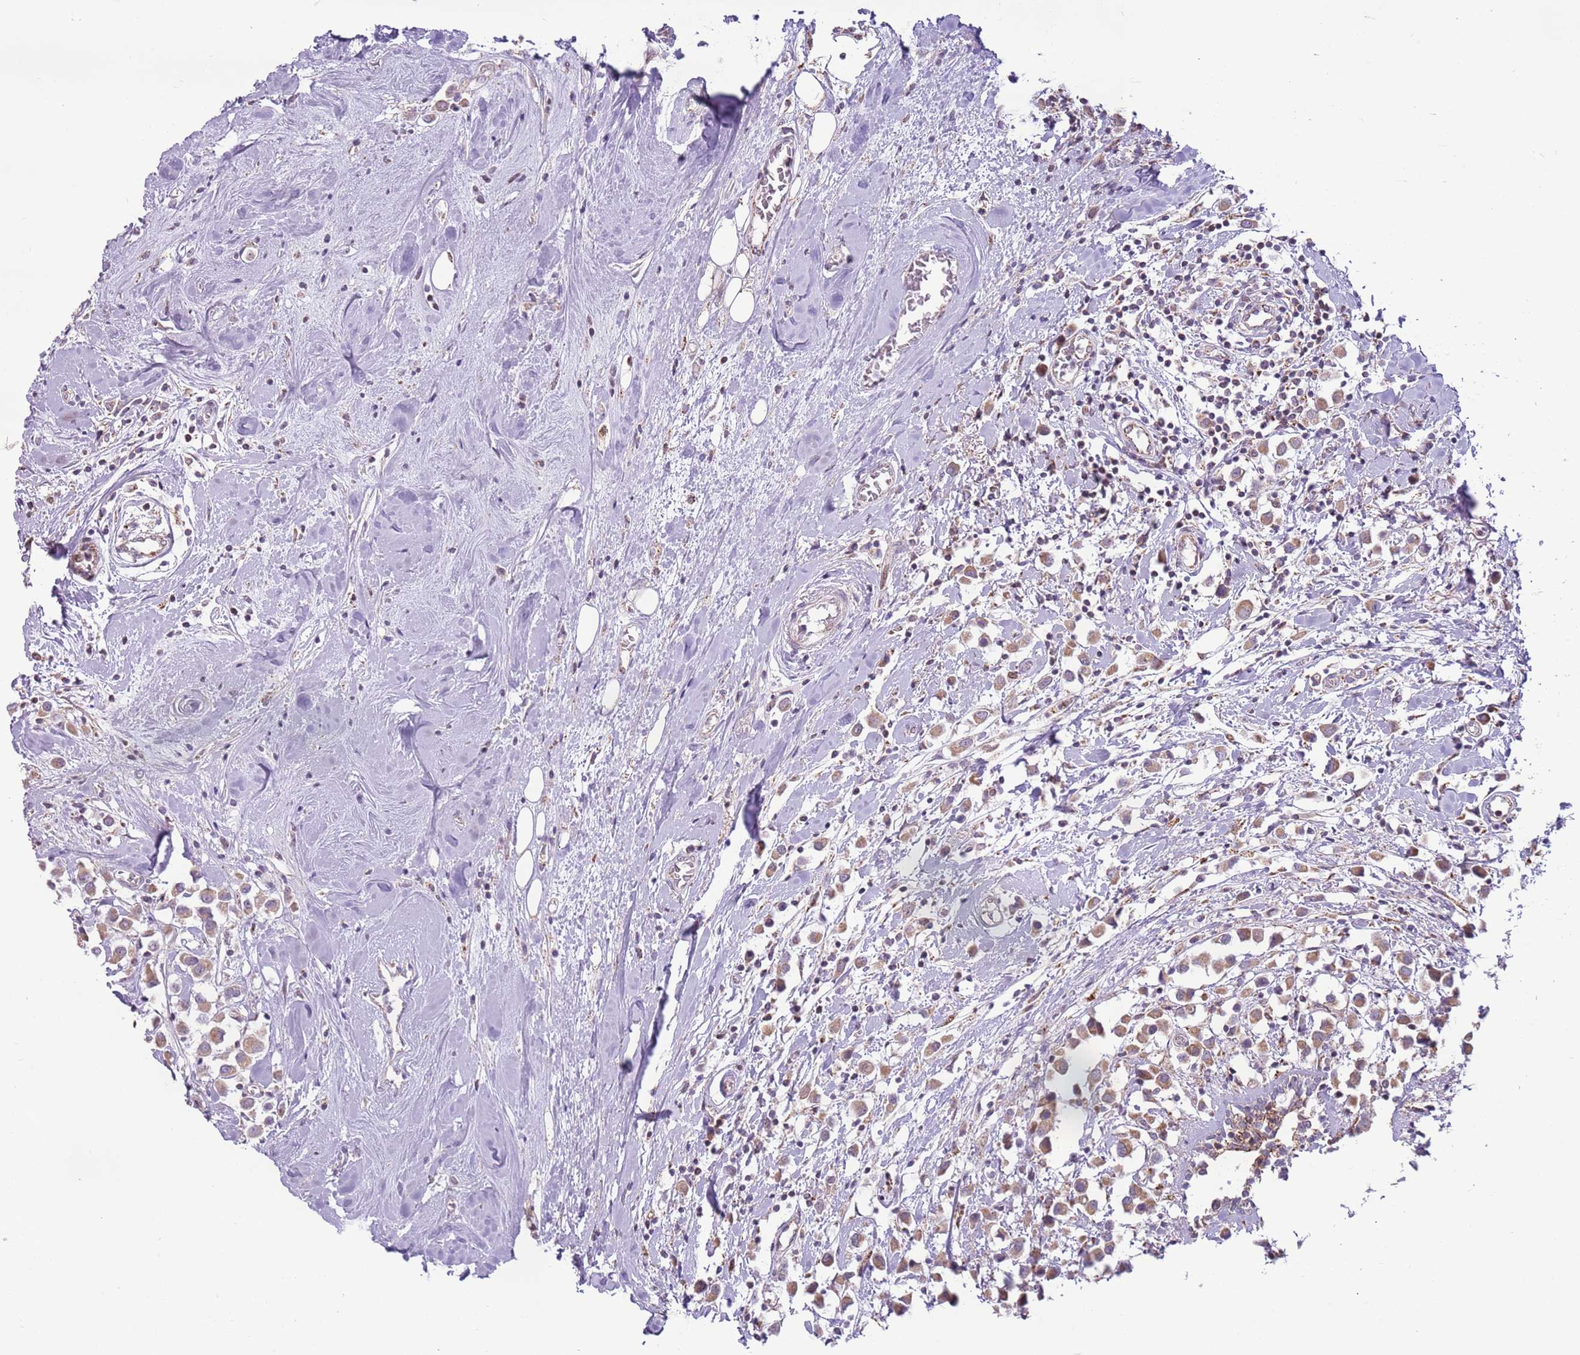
{"staining": {"intensity": "moderate", "quantity": ">75%", "location": "cytoplasmic/membranous"}, "tissue": "breast cancer", "cell_type": "Tumor cells", "image_type": "cancer", "snomed": [{"axis": "morphology", "description": "Duct carcinoma"}, {"axis": "topography", "description": "Breast"}], "caption": "There is medium levels of moderate cytoplasmic/membranous positivity in tumor cells of breast cancer, as demonstrated by immunohistochemical staining (brown color).", "gene": "MLLT11", "patient": {"sex": "female", "age": 61}}